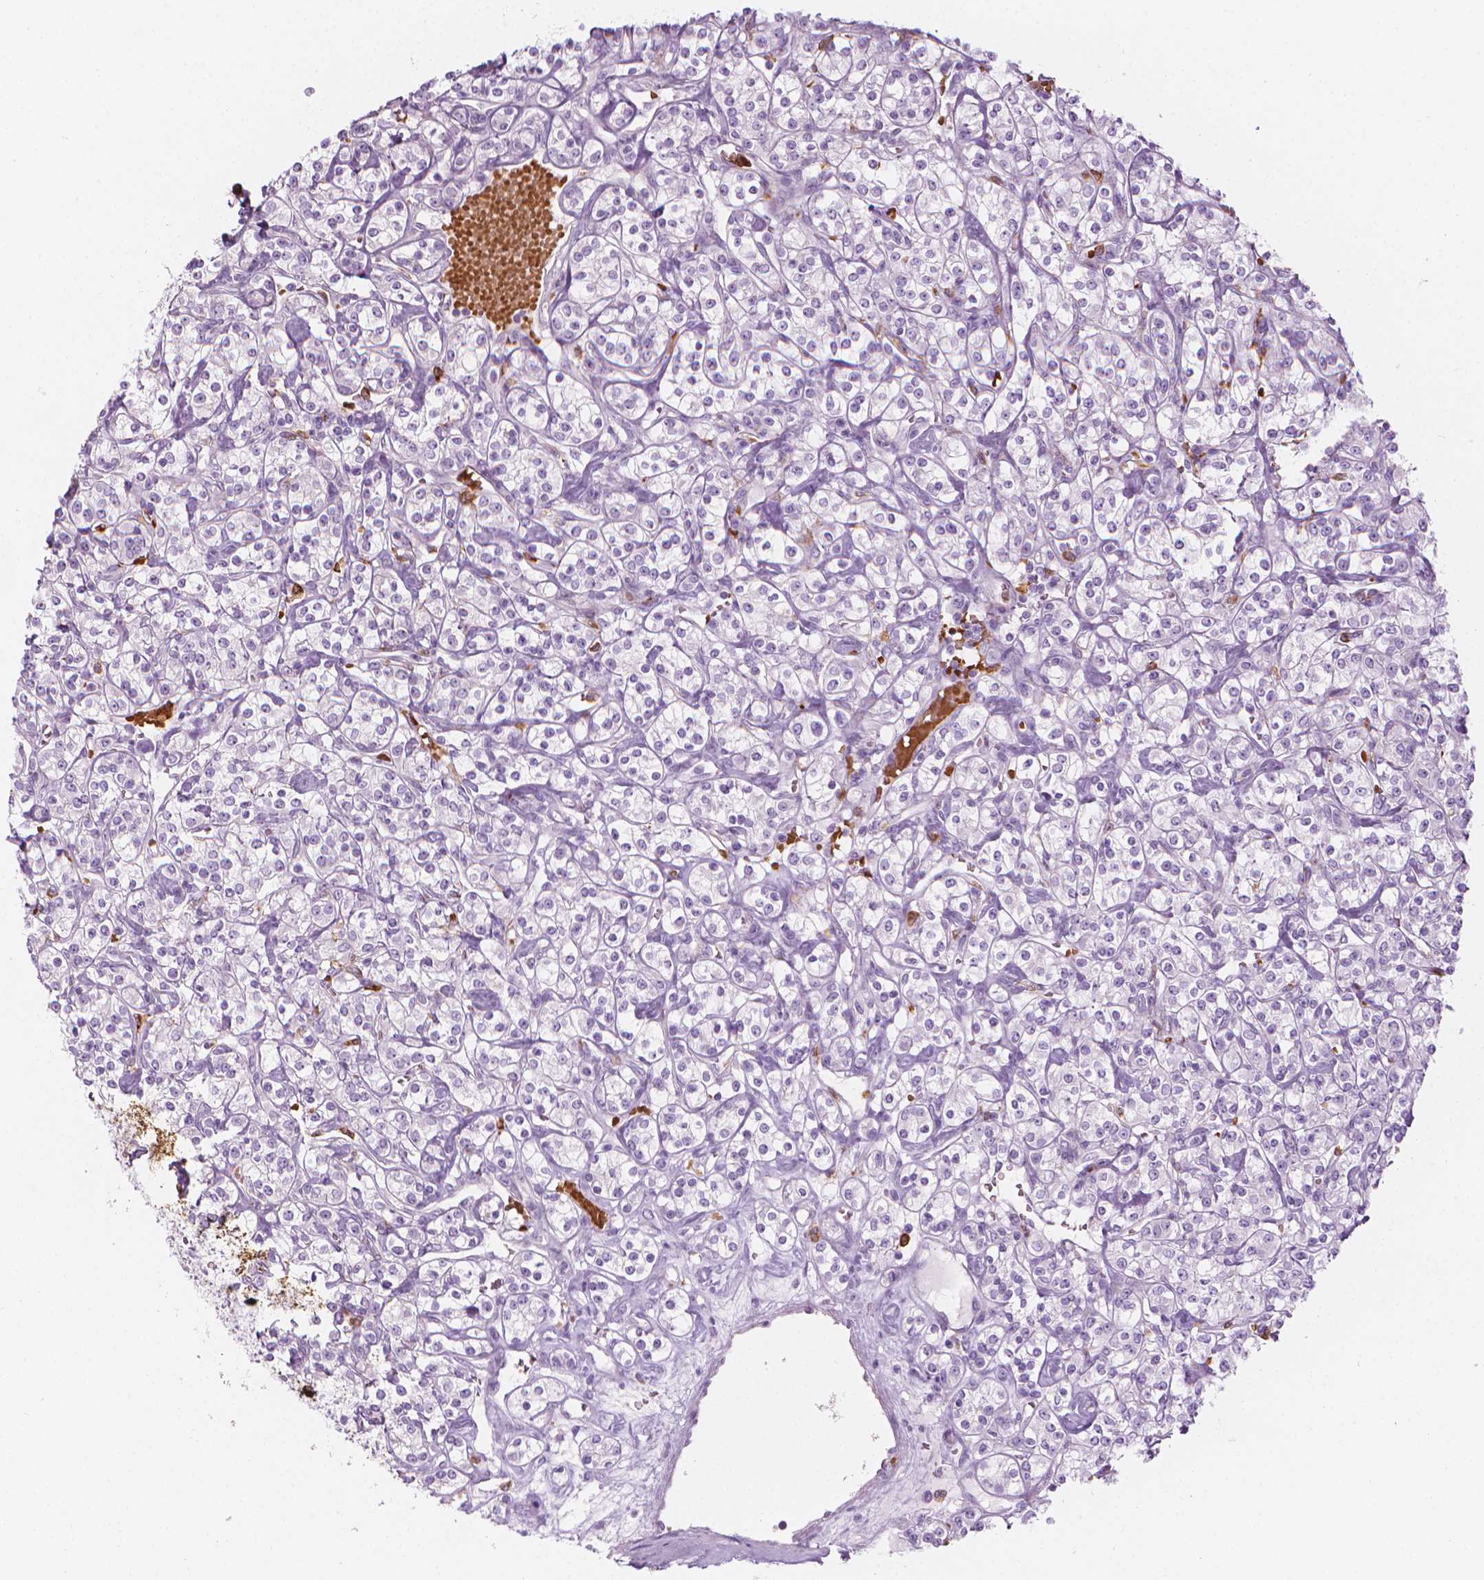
{"staining": {"intensity": "negative", "quantity": "none", "location": "none"}, "tissue": "renal cancer", "cell_type": "Tumor cells", "image_type": "cancer", "snomed": [{"axis": "morphology", "description": "Adenocarcinoma, NOS"}, {"axis": "topography", "description": "Kidney"}], "caption": "High magnification brightfield microscopy of renal cancer stained with DAB (brown) and counterstained with hematoxylin (blue): tumor cells show no significant positivity. Brightfield microscopy of IHC stained with DAB (3,3'-diaminobenzidine) (brown) and hematoxylin (blue), captured at high magnification.", "gene": "CES1", "patient": {"sex": "male", "age": 77}}